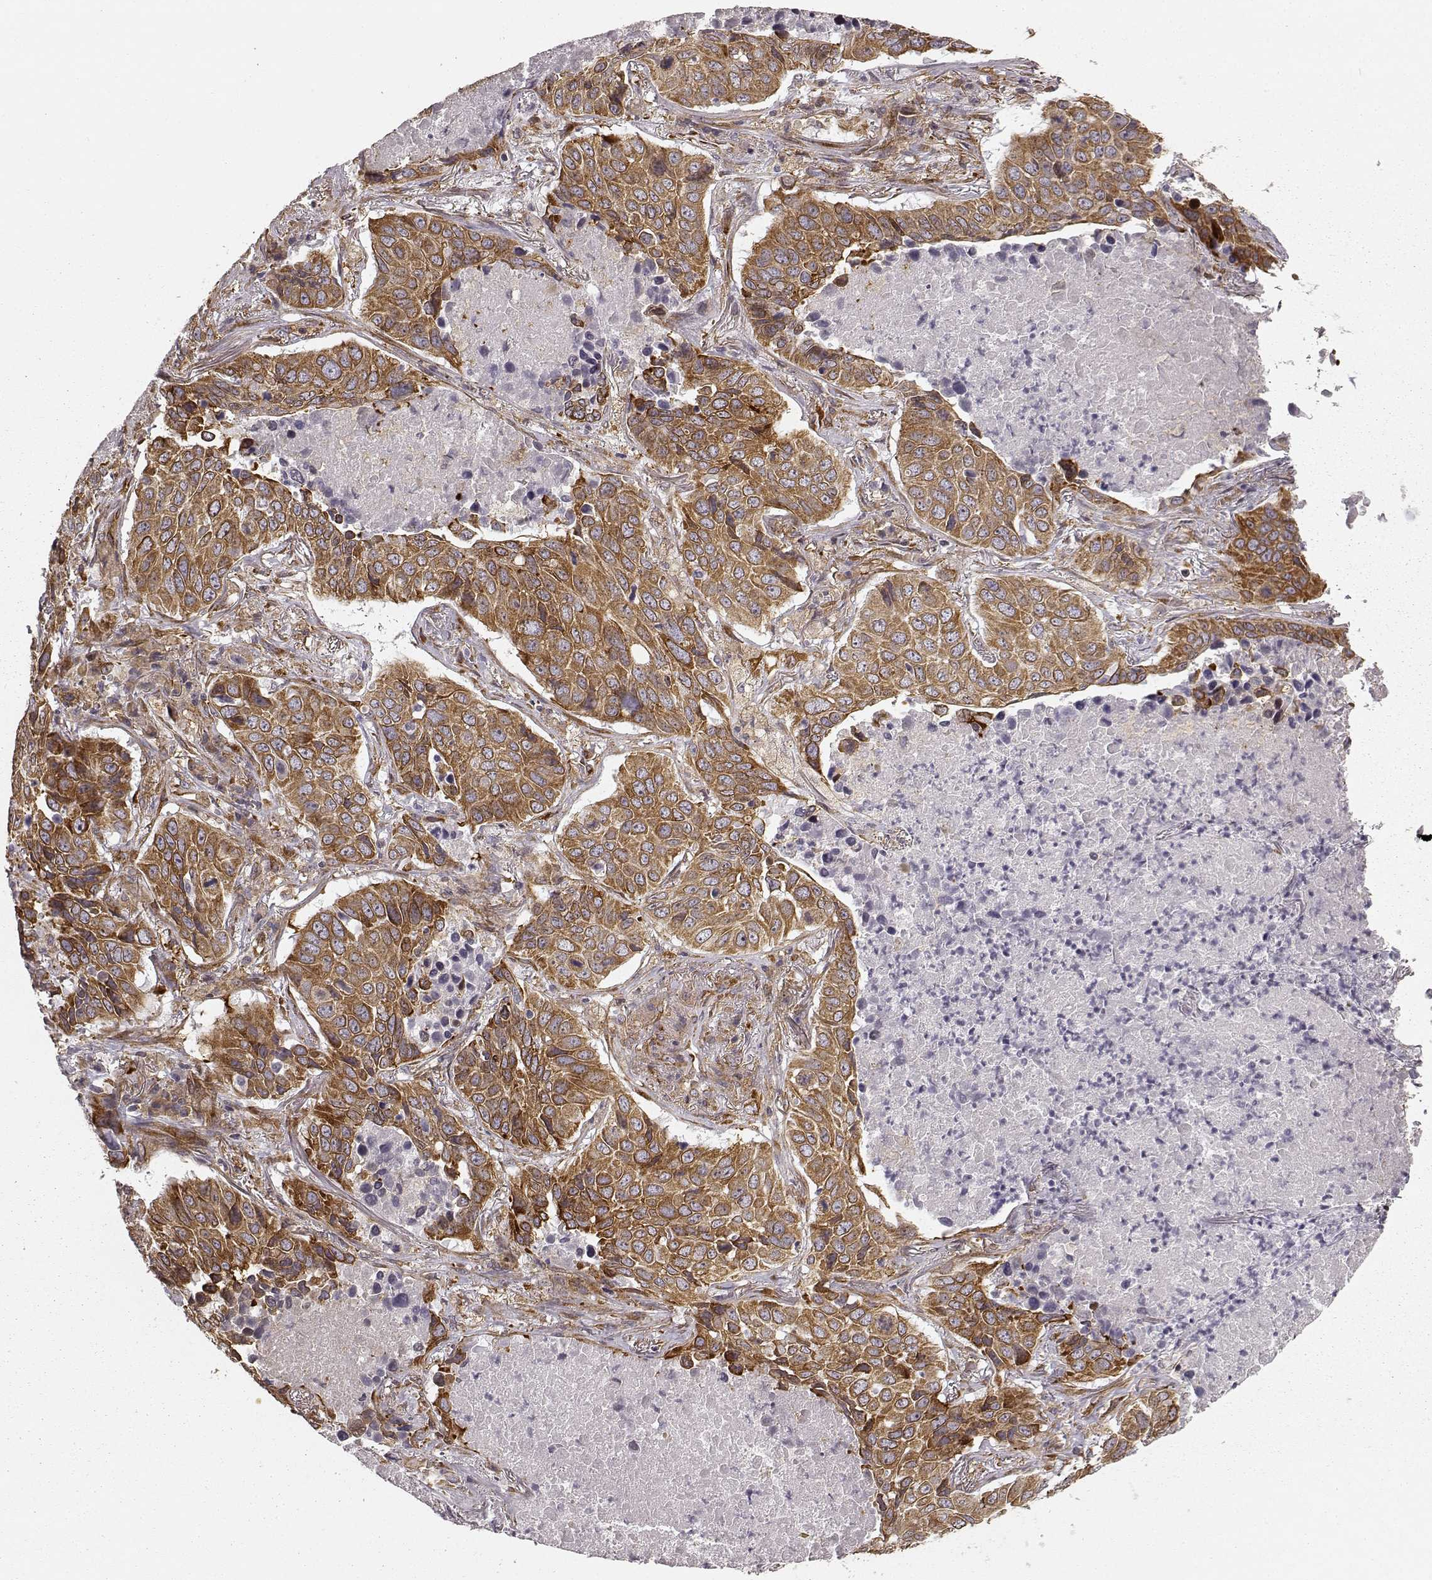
{"staining": {"intensity": "strong", "quantity": ">75%", "location": "cytoplasmic/membranous"}, "tissue": "lung cancer", "cell_type": "Tumor cells", "image_type": "cancer", "snomed": [{"axis": "morphology", "description": "Normal tissue, NOS"}, {"axis": "morphology", "description": "Squamous cell carcinoma, NOS"}, {"axis": "topography", "description": "Bronchus"}, {"axis": "topography", "description": "Lung"}], "caption": "Protein staining of lung cancer tissue demonstrates strong cytoplasmic/membranous expression in approximately >75% of tumor cells.", "gene": "TMEM14A", "patient": {"sex": "male", "age": 64}}